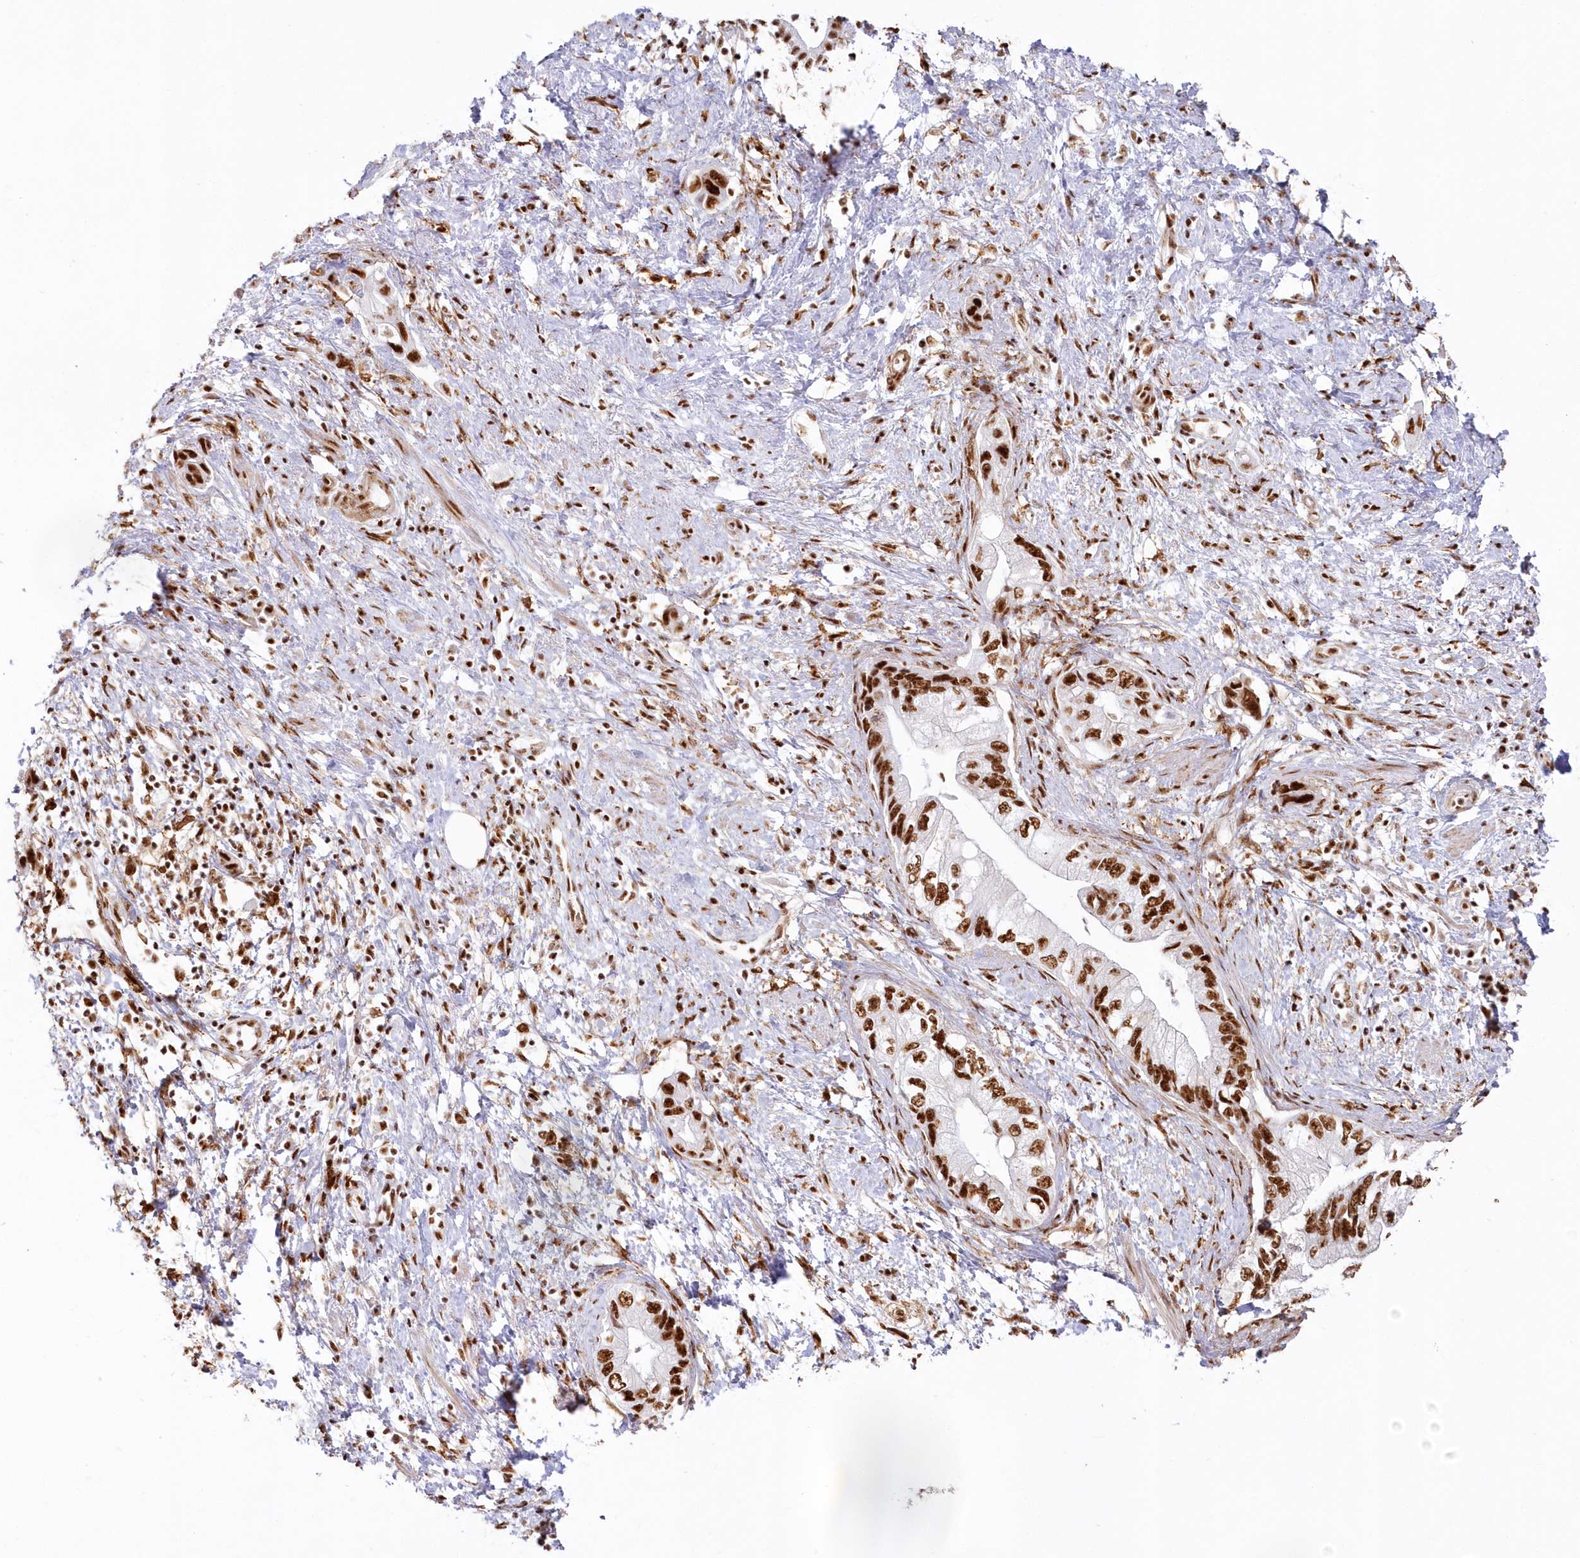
{"staining": {"intensity": "strong", "quantity": ">75%", "location": "nuclear"}, "tissue": "pancreatic cancer", "cell_type": "Tumor cells", "image_type": "cancer", "snomed": [{"axis": "morphology", "description": "Adenocarcinoma, NOS"}, {"axis": "topography", "description": "Pancreas"}], "caption": "A brown stain highlights strong nuclear expression of a protein in pancreatic adenocarcinoma tumor cells.", "gene": "DDX46", "patient": {"sex": "female", "age": 73}}